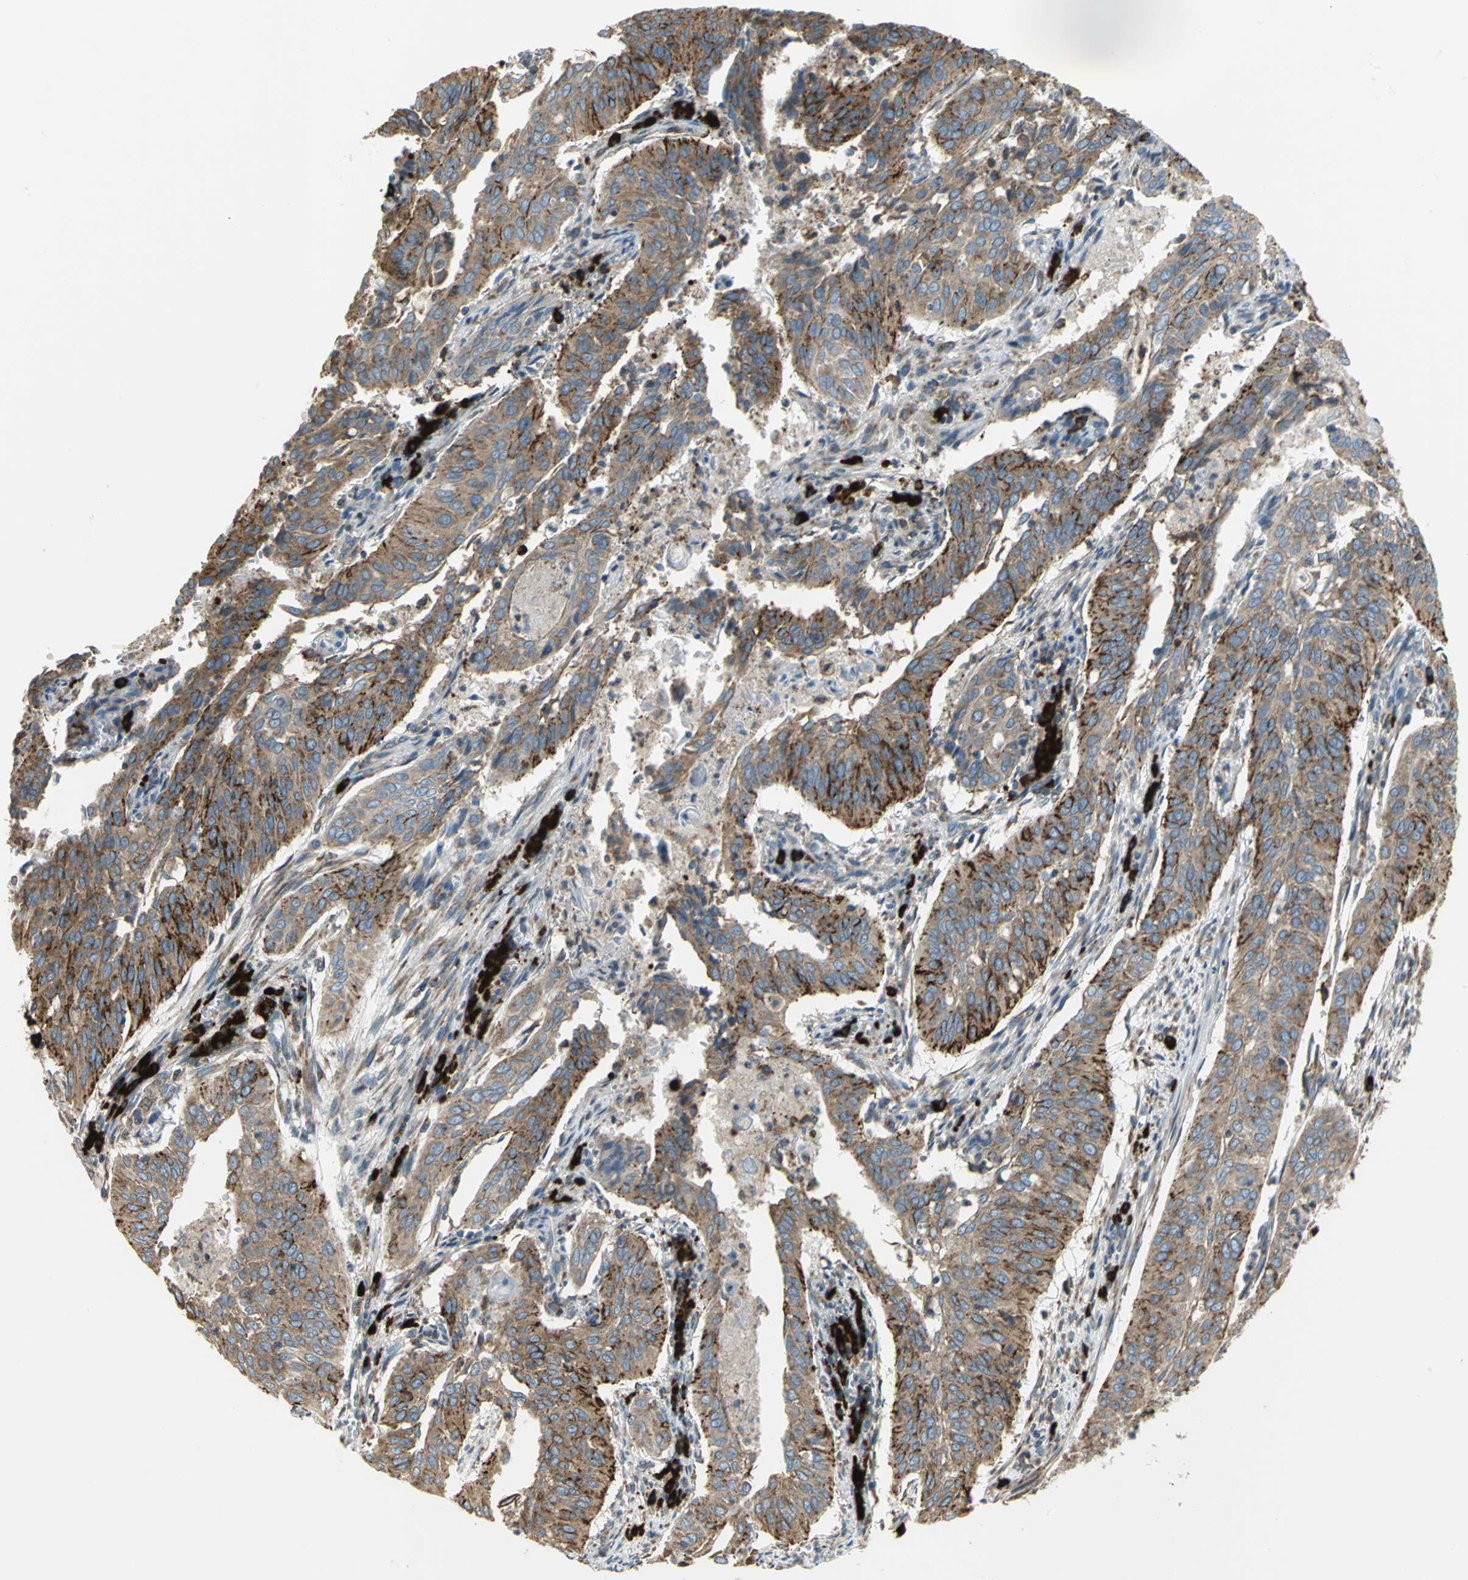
{"staining": {"intensity": "strong", "quantity": ">75%", "location": "cytoplasmic/membranous"}, "tissue": "cervical cancer", "cell_type": "Tumor cells", "image_type": "cancer", "snomed": [{"axis": "morphology", "description": "Squamous cell carcinoma, NOS"}, {"axis": "topography", "description": "Cervix"}], "caption": "Immunohistochemistry photomicrograph of cervical squamous cell carcinoma stained for a protein (brown), which reveals high levels of strong cytoplasmic/membranous staining in about >75% of tumor cells.", "gene": "SDF2L1", "patient": {"sex": "female", "age": 39}}